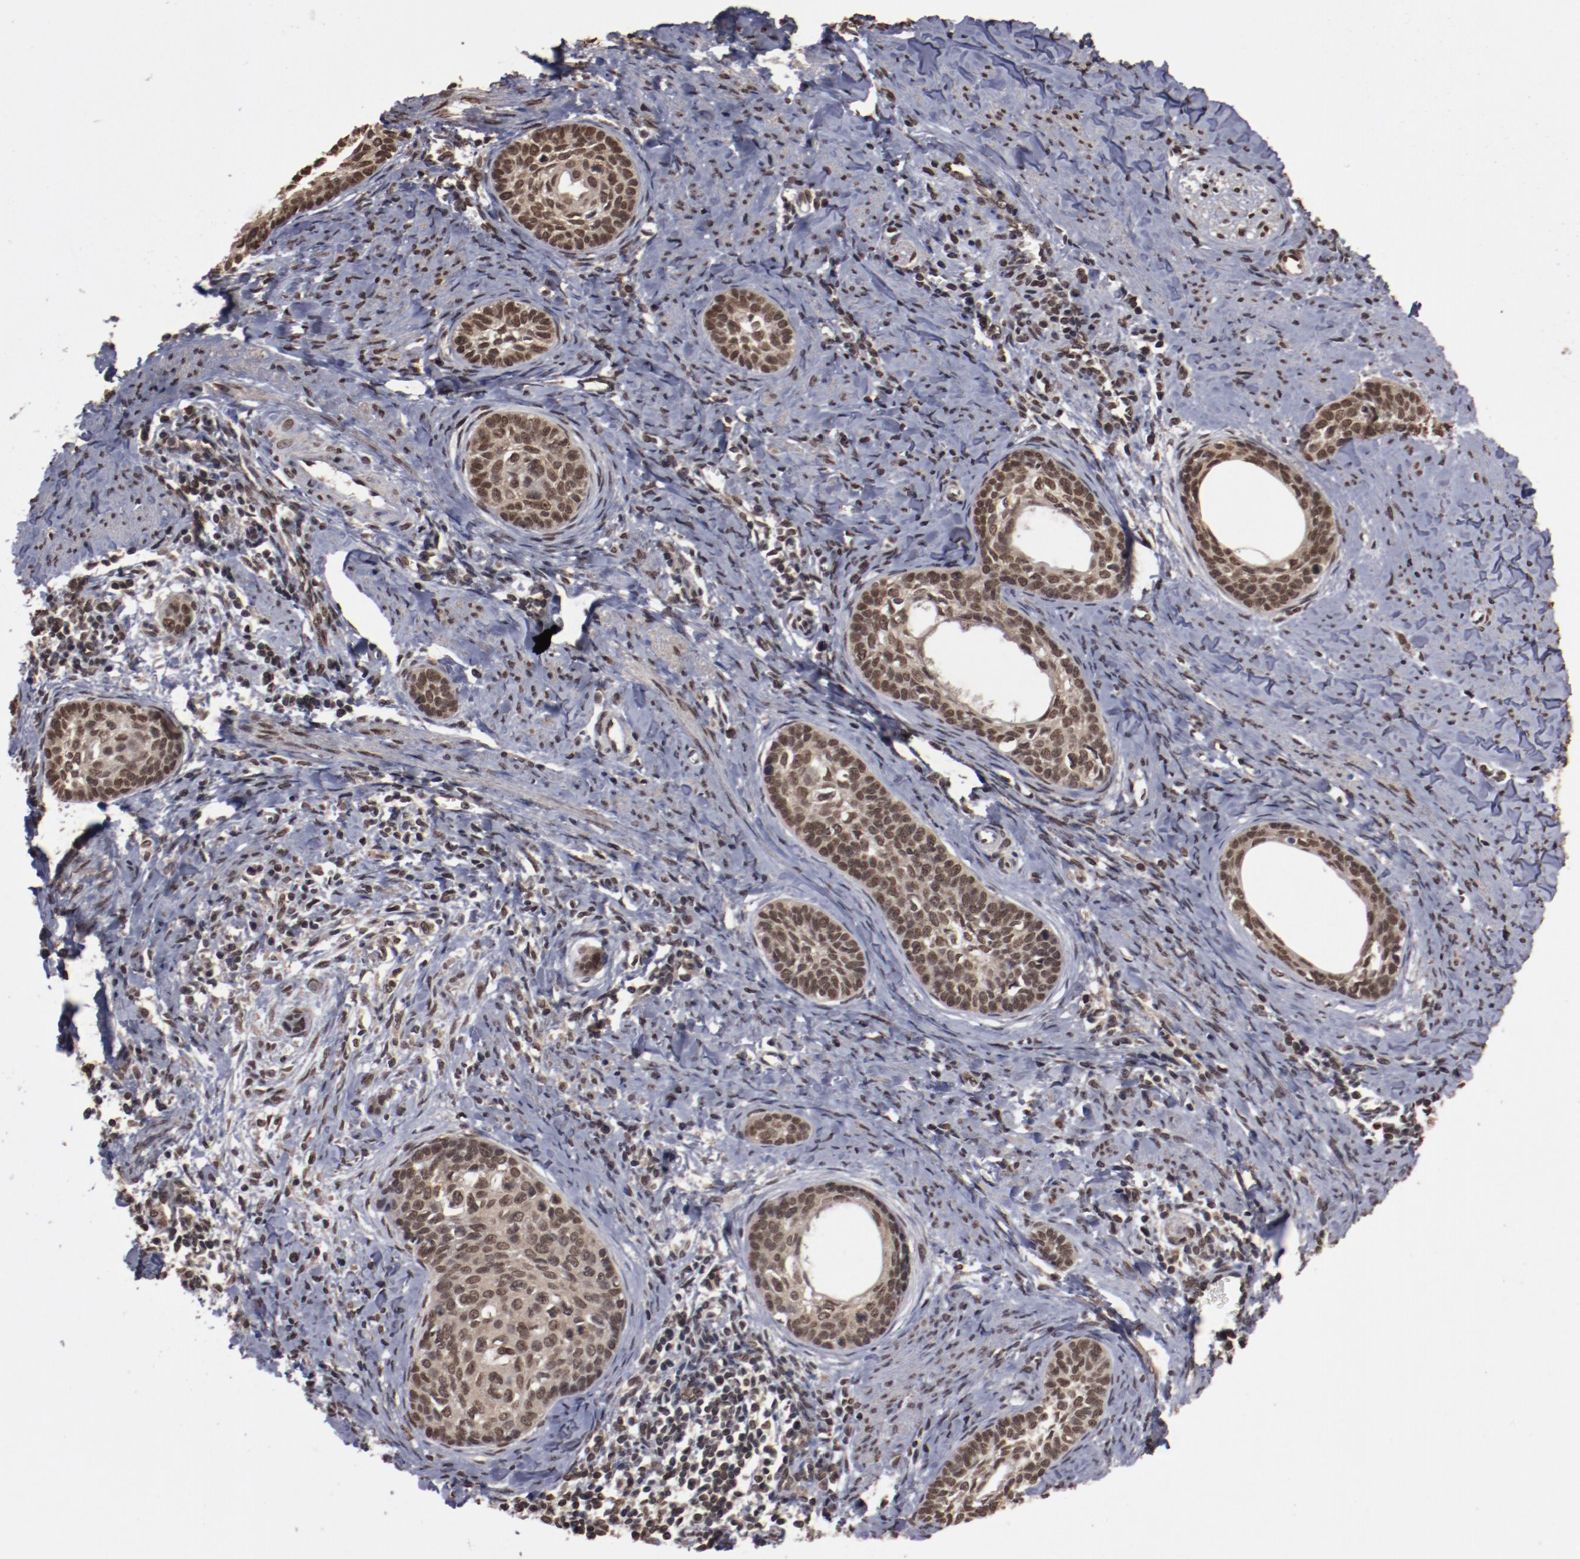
{"staining": {"intensity": "strong", "quantity": ">75%", "location": "nuclear"}, "tissue": "cervical cancer", "cell_type": "Tumor cells", "image_type": "cancer", "snomed": [{"axis": "morphology", "description": "Squamous cell carcinoma, NOS"}, {"axis": "topography", "description": "Cervix"}], "caption": "The immunohistochemical stain labels strong nuclear expression in tumor cells of squamous cell carcinoma (cervical) tissue.", "gene": "AKT1", "patient": {"sex": "female", "age": 33}}